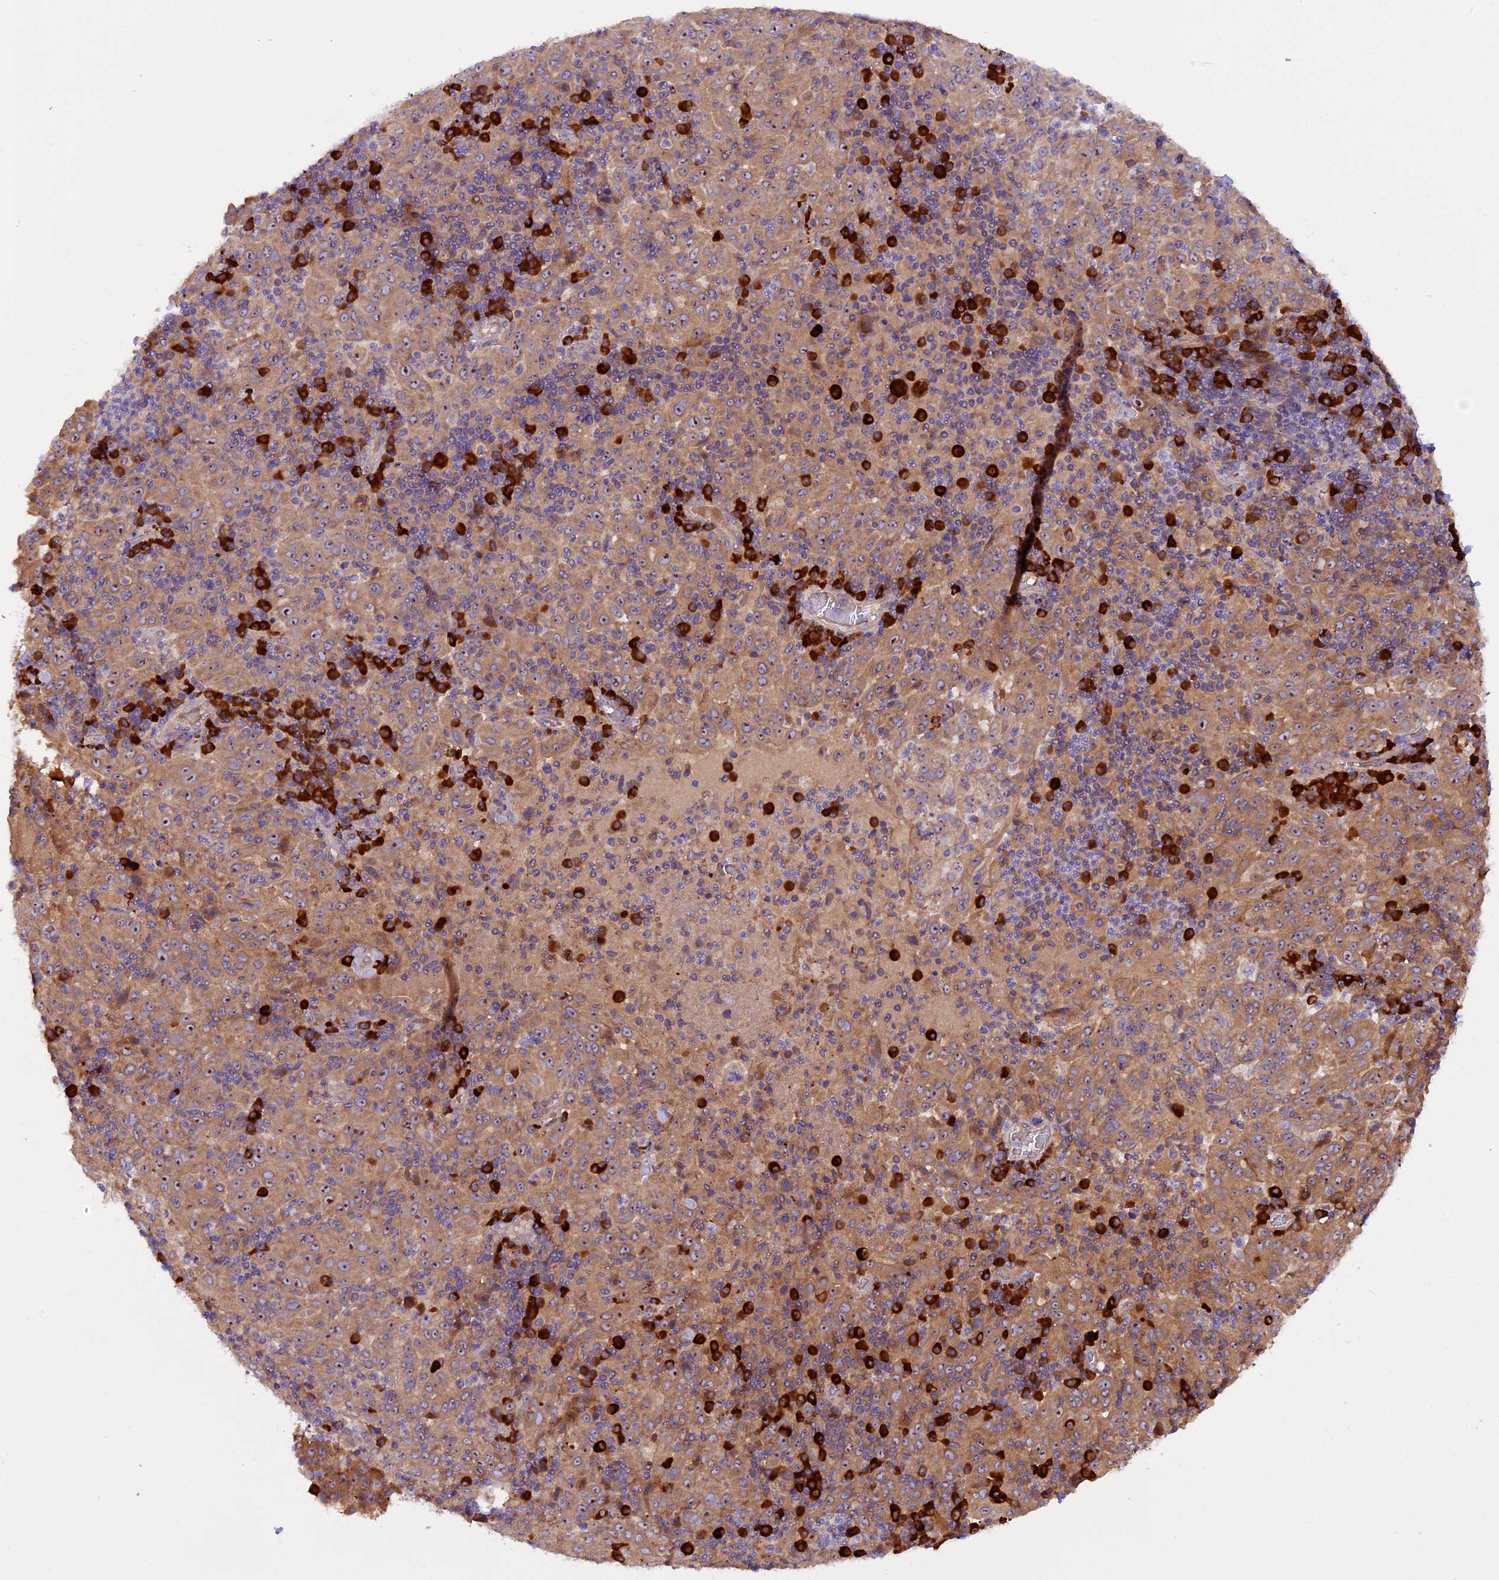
{"staining": {"intensity": "moderate", "quantity": ">75%", "location": "cytoplasmic/membranous"}, "tissue": "pancreatic cancer", "cell_type": "Tumor cells", "image_type": "cancer", "snomed": [{"axis": "morphology", "description": "Adenocarcinoma, NOS"}, {"axis": "topography", "description": "Pancreas"}], "caption": "Protein staining demonstrates moderate cytoplasmic/membranous expression in about >75% of tumor cells in pancreatic cancer.", "gene": "FRY", "patient": {"sex": "male", "age": 63}}